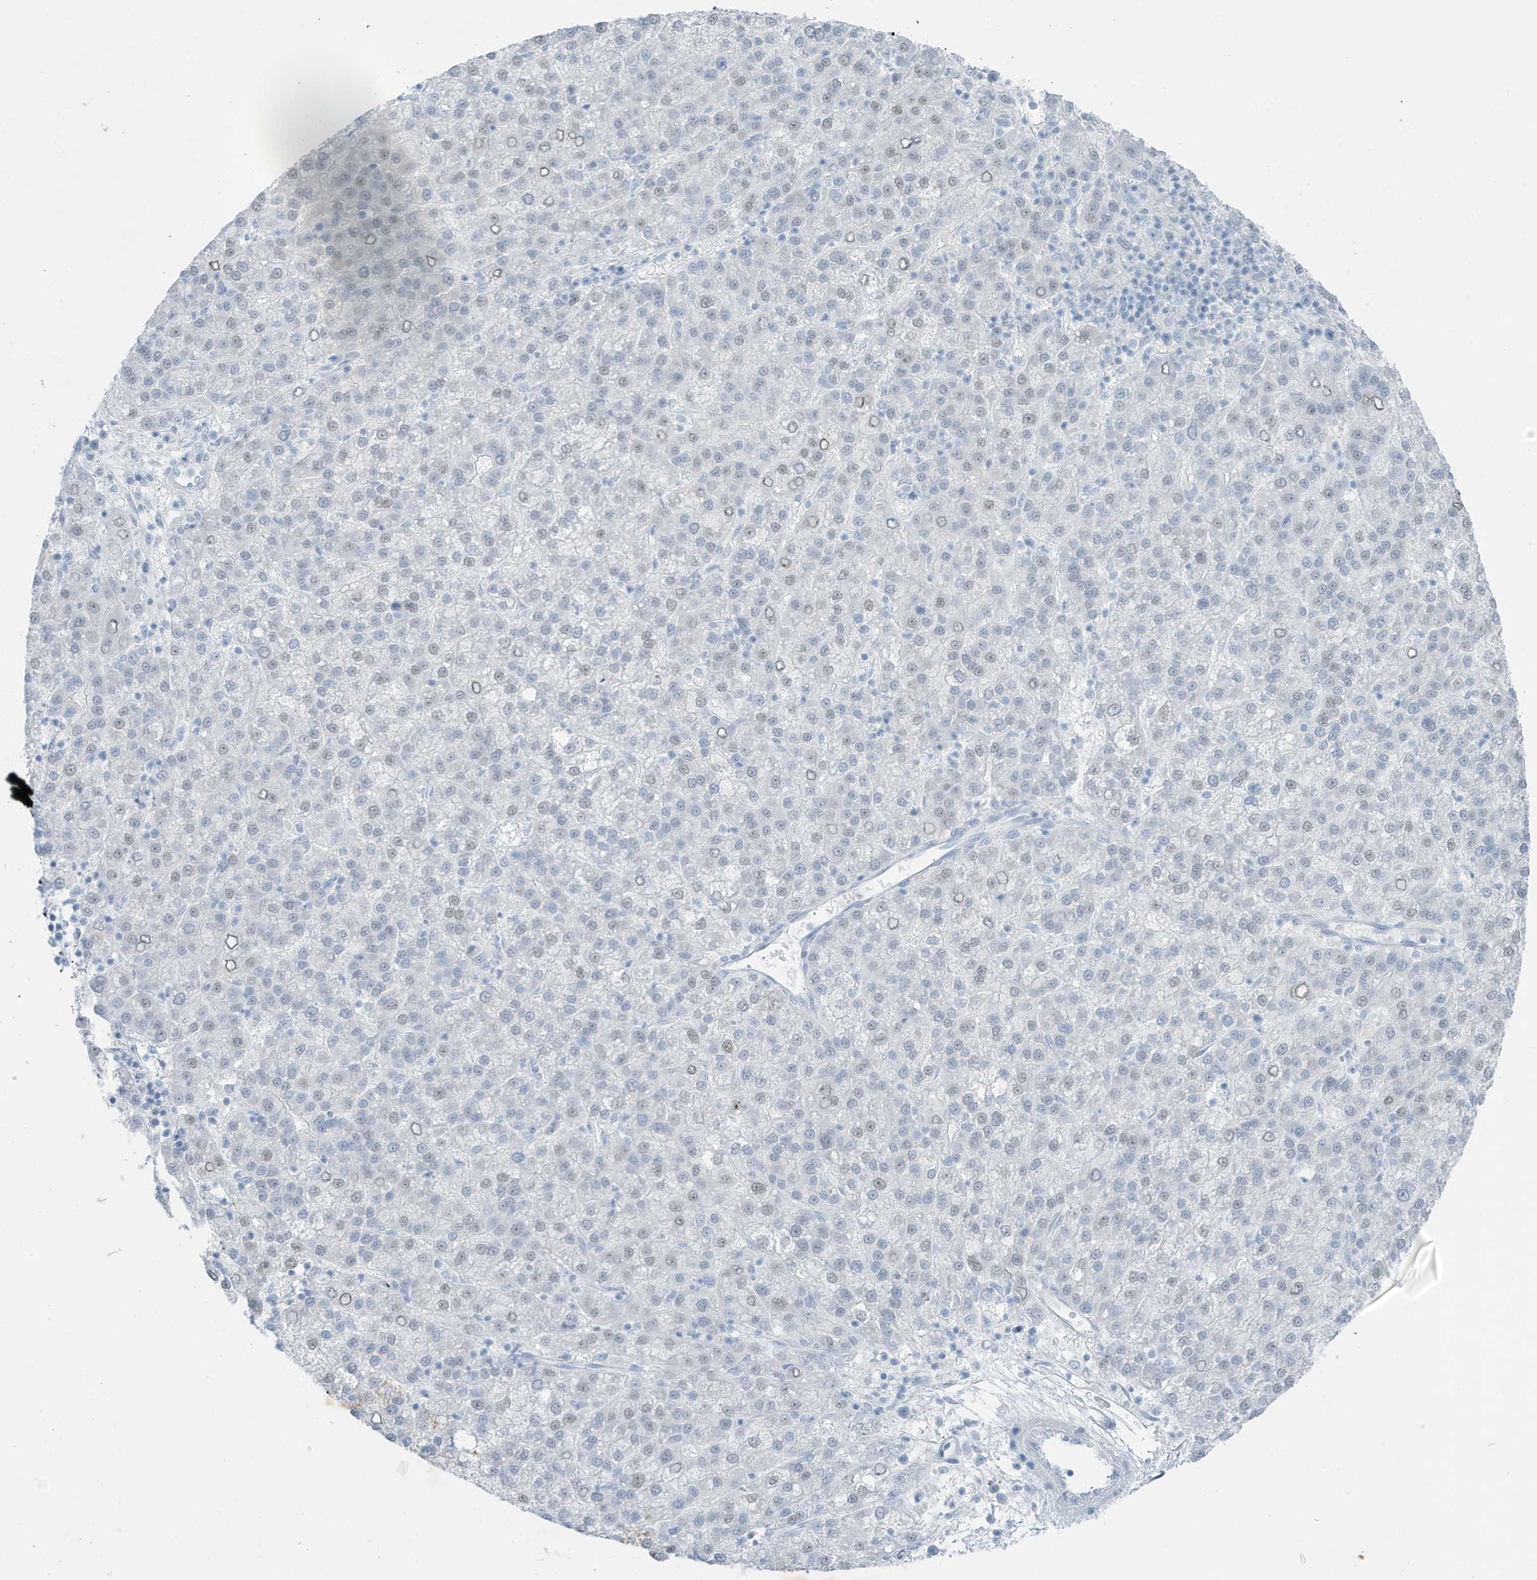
{"staining": {"intensity": "negative", "quantity": "none", "location": "none"}, "tissue": "liver cancer", "cell_type": "Tumor cells", "image_type": "cancer", "snomed": [{"axis": "morphology", "description": "Carcinoma, Hepatocellular, NOS"}, {"axis": "topography", "description": "Liver"}], "caption": "Immunohistochemistry image of neoplastic tissue: human liver cancer (hepatocellular carcinoma) stained with DAB exhibits no significant protein expression in tumor cells.", "gene": "ZFP64", "patient": {"sex": "female", "age": 58}}